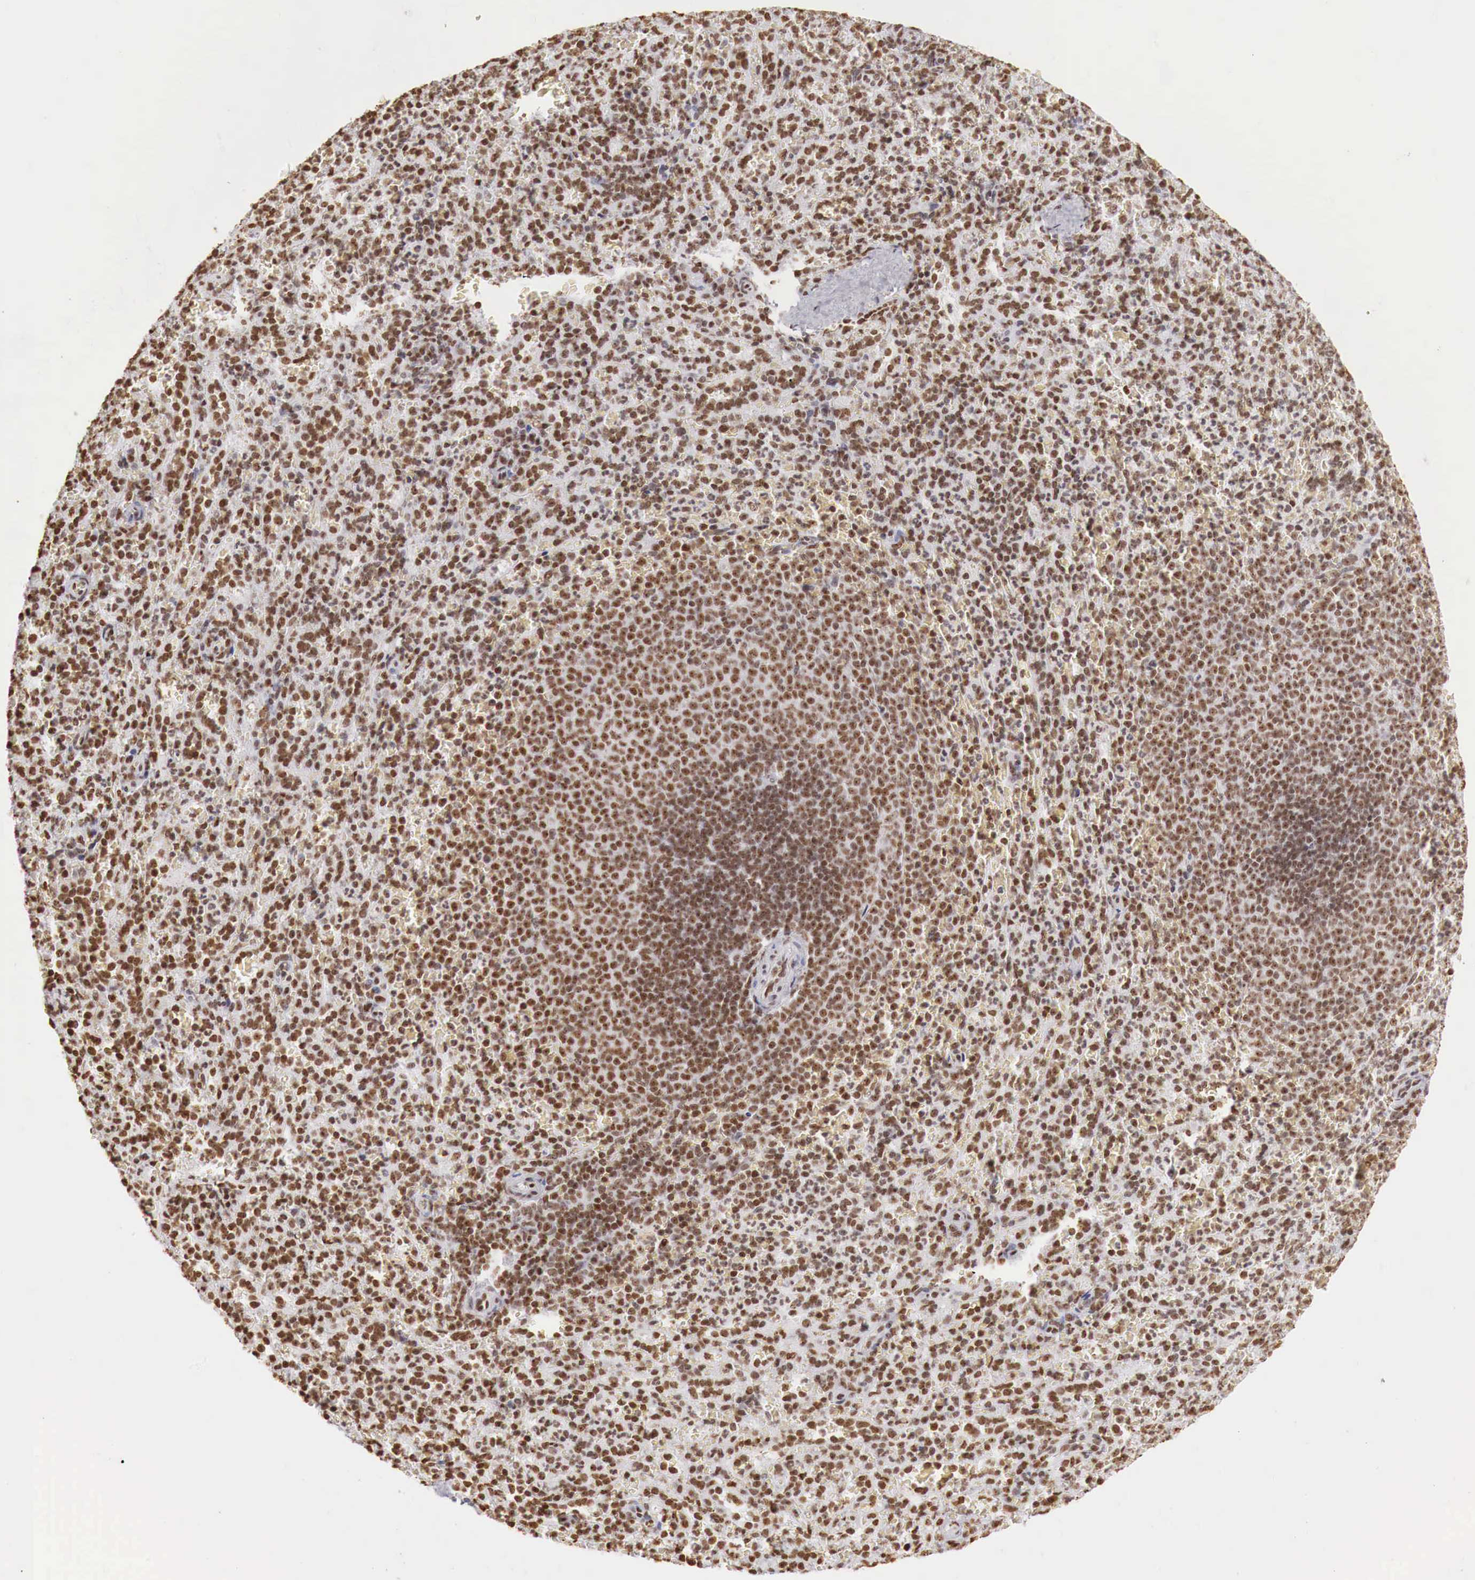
{"staining": {"intensity": "strong", "quantity": ">75%", "location": "nuclear"}, "tissue": "spleen", "cell_type": "Cells in red pulp", "image_type": "normal", "snomed": [{"axis": "morphology", "description": "Normal tissue, NOS"}, {"axis": "topography", "description": "Spleen"}], "caption": "Brown immunohistochemical staining in unremarkable spleen reveals strong nuclear staining in approximately >75% of cells in red pulp. The protein of interest is stained brown, and the nuclei are stained in blue (DAB IHC with brightfield microscopy, high magnification).", "gene": "DKC1", "patient": {"sex": "female", "age": 21}}